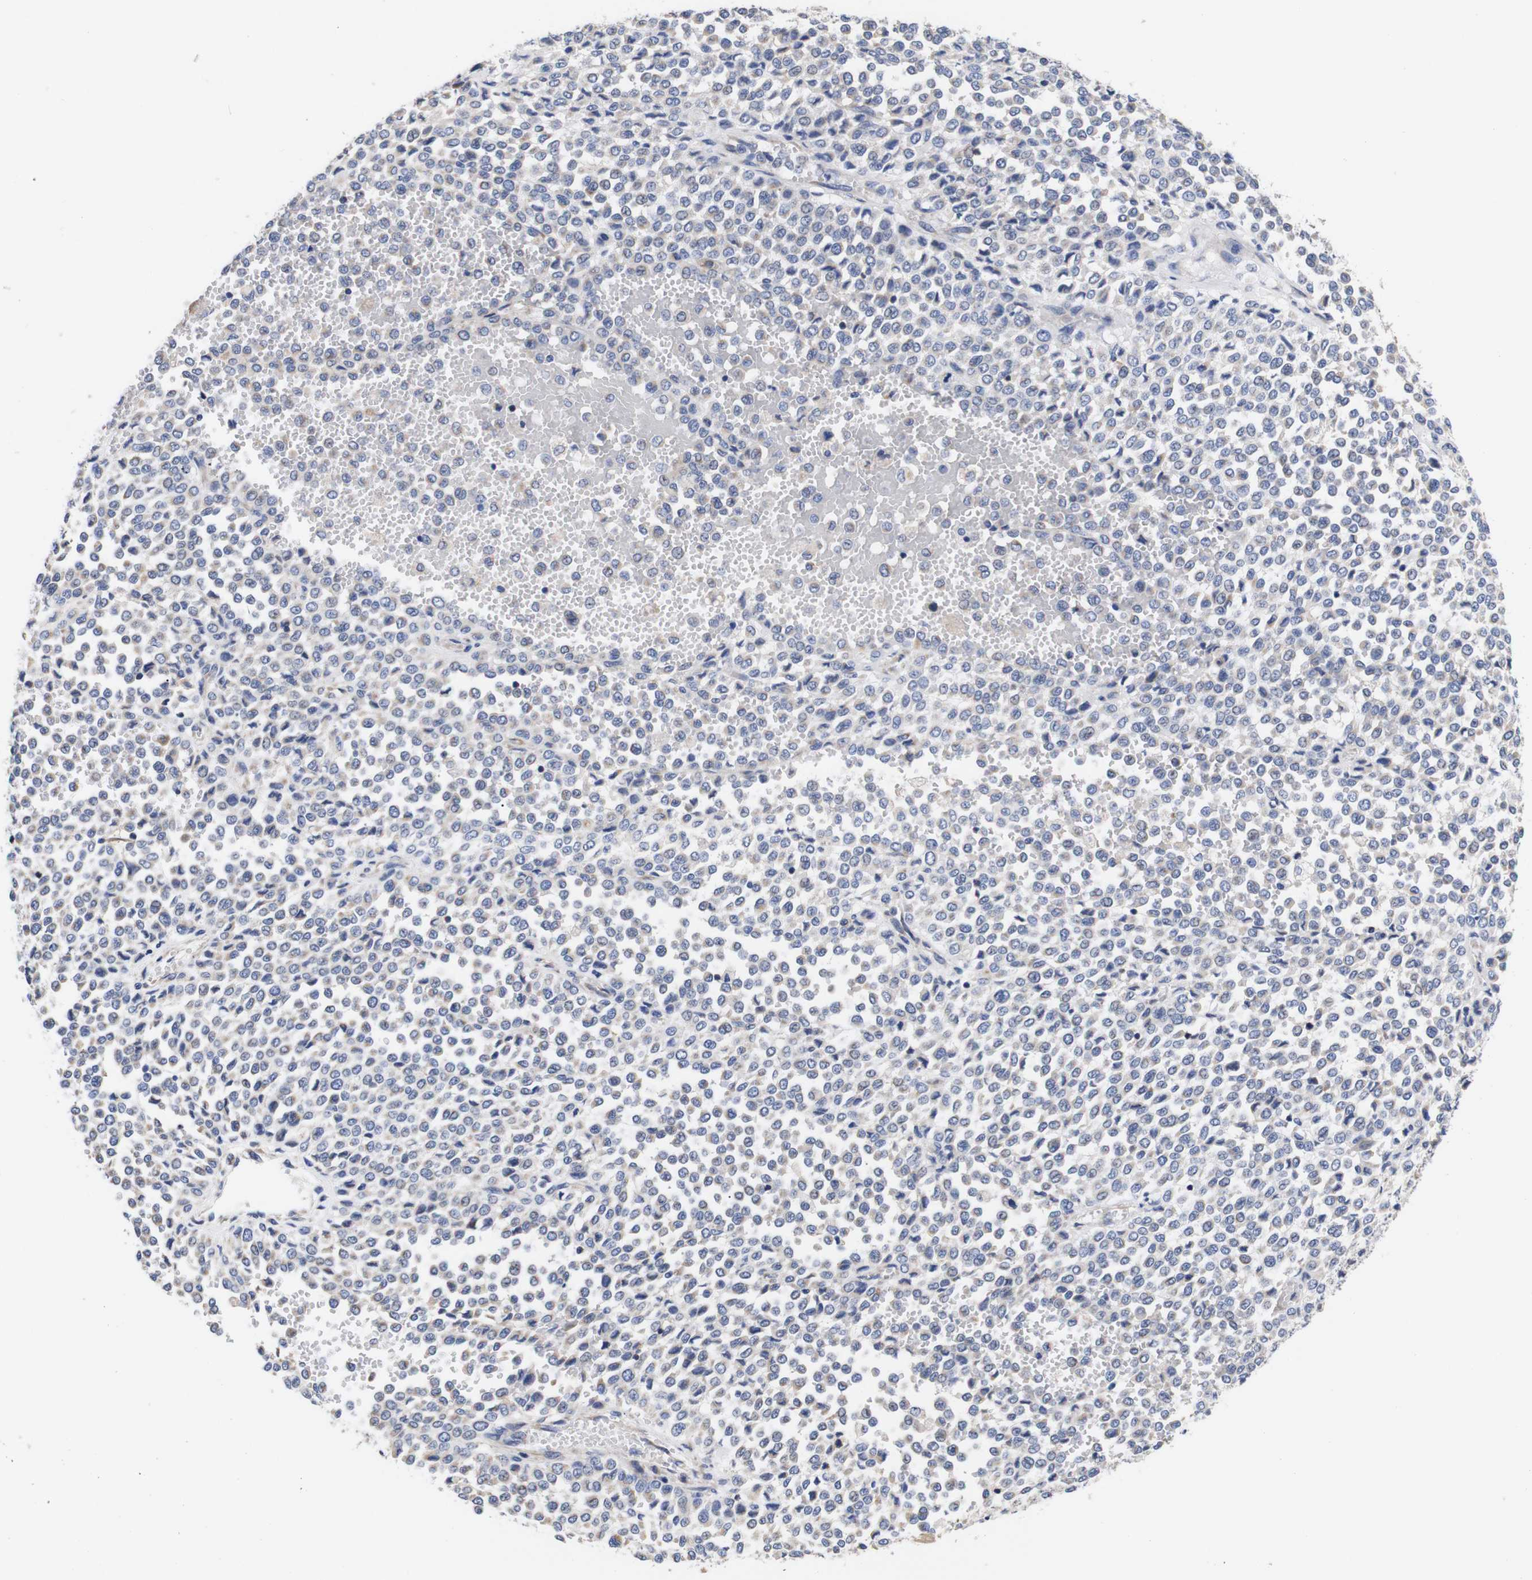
{"staining": {"intensity": "weak", "quantity": "<25%", "location": "cytoplasmic/membranous"}, "tissue": "melanoma", "cell_type": "Tumor cells", "image_type": "cancer", "snomed": [{"axis": "morphology", "description": "Malignant melanoma, Metastatic site"}, {"axis": "topography", "description": "Pancreas"}], "caption": "The histopathology image shows no significant positivity in tumor cells of malignant melanoma (metastatic site). (DAB (3,3'-diaminobenzidine) immunohistochemistry (IHC) visualized using brightfield microscopy, high magnification).", "gene": "OPN3", "patient": {"sex": "female", "age": 30}}